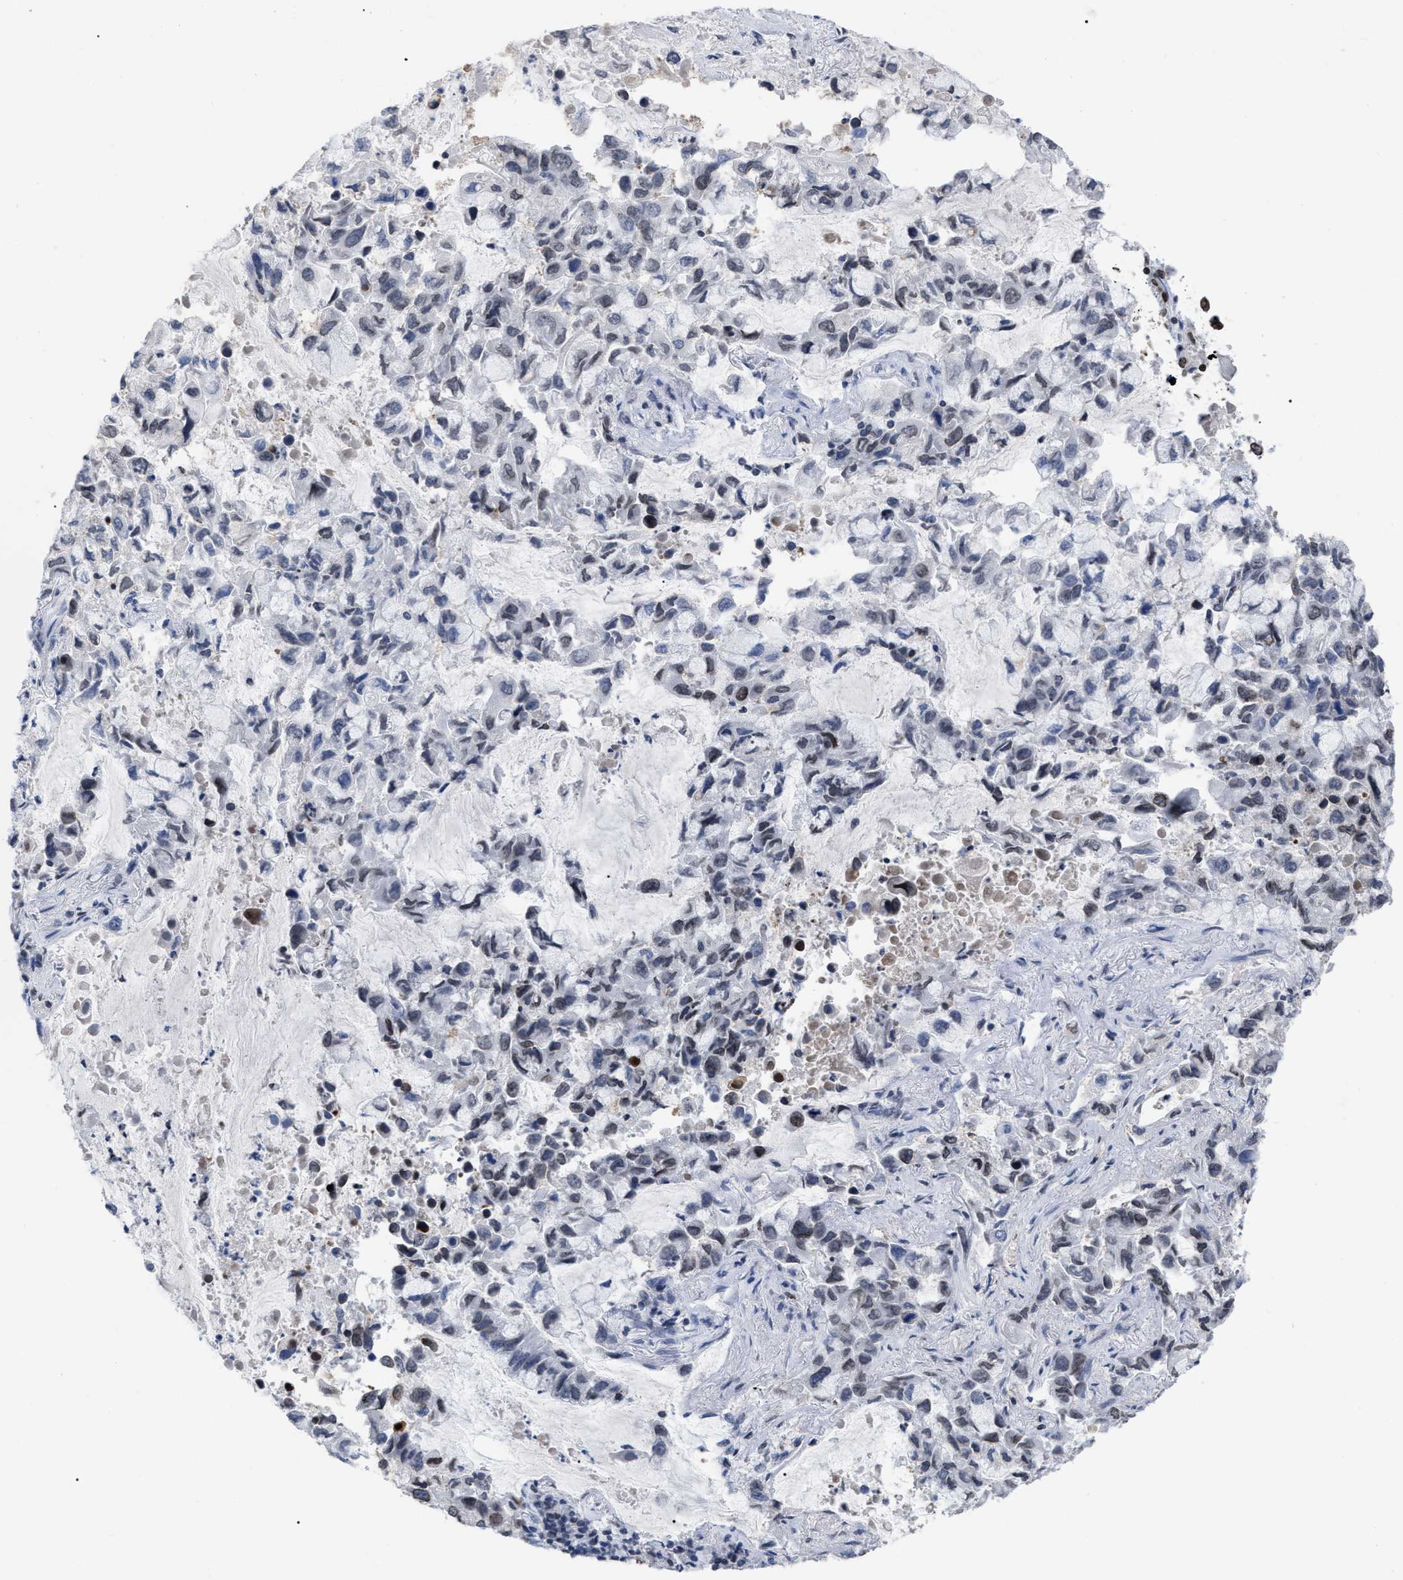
{"staining": {"intensity": "moderate", "quantity": "<25%", "location": "cytoplasmic/membranous,nuclear"}, "tissue": "lung cancer", "cell_type": "Tumor cells", "image_type": "cancer", "snomed": [{"axis": "morphology", "description": "Adenocarcinoma, NOS"}, {"axis": "topography", "description": "Lung"}], "caption": "Immunohistochemistry (IHC) (DAB) staining of human lung adenocarcinoma reveals moderate cytoplasmic/membranous and nuclear protein expression in approximately <25% of tumor cells.", "gene": "TPR", "patient": {"sex": "male", "age": 64}}